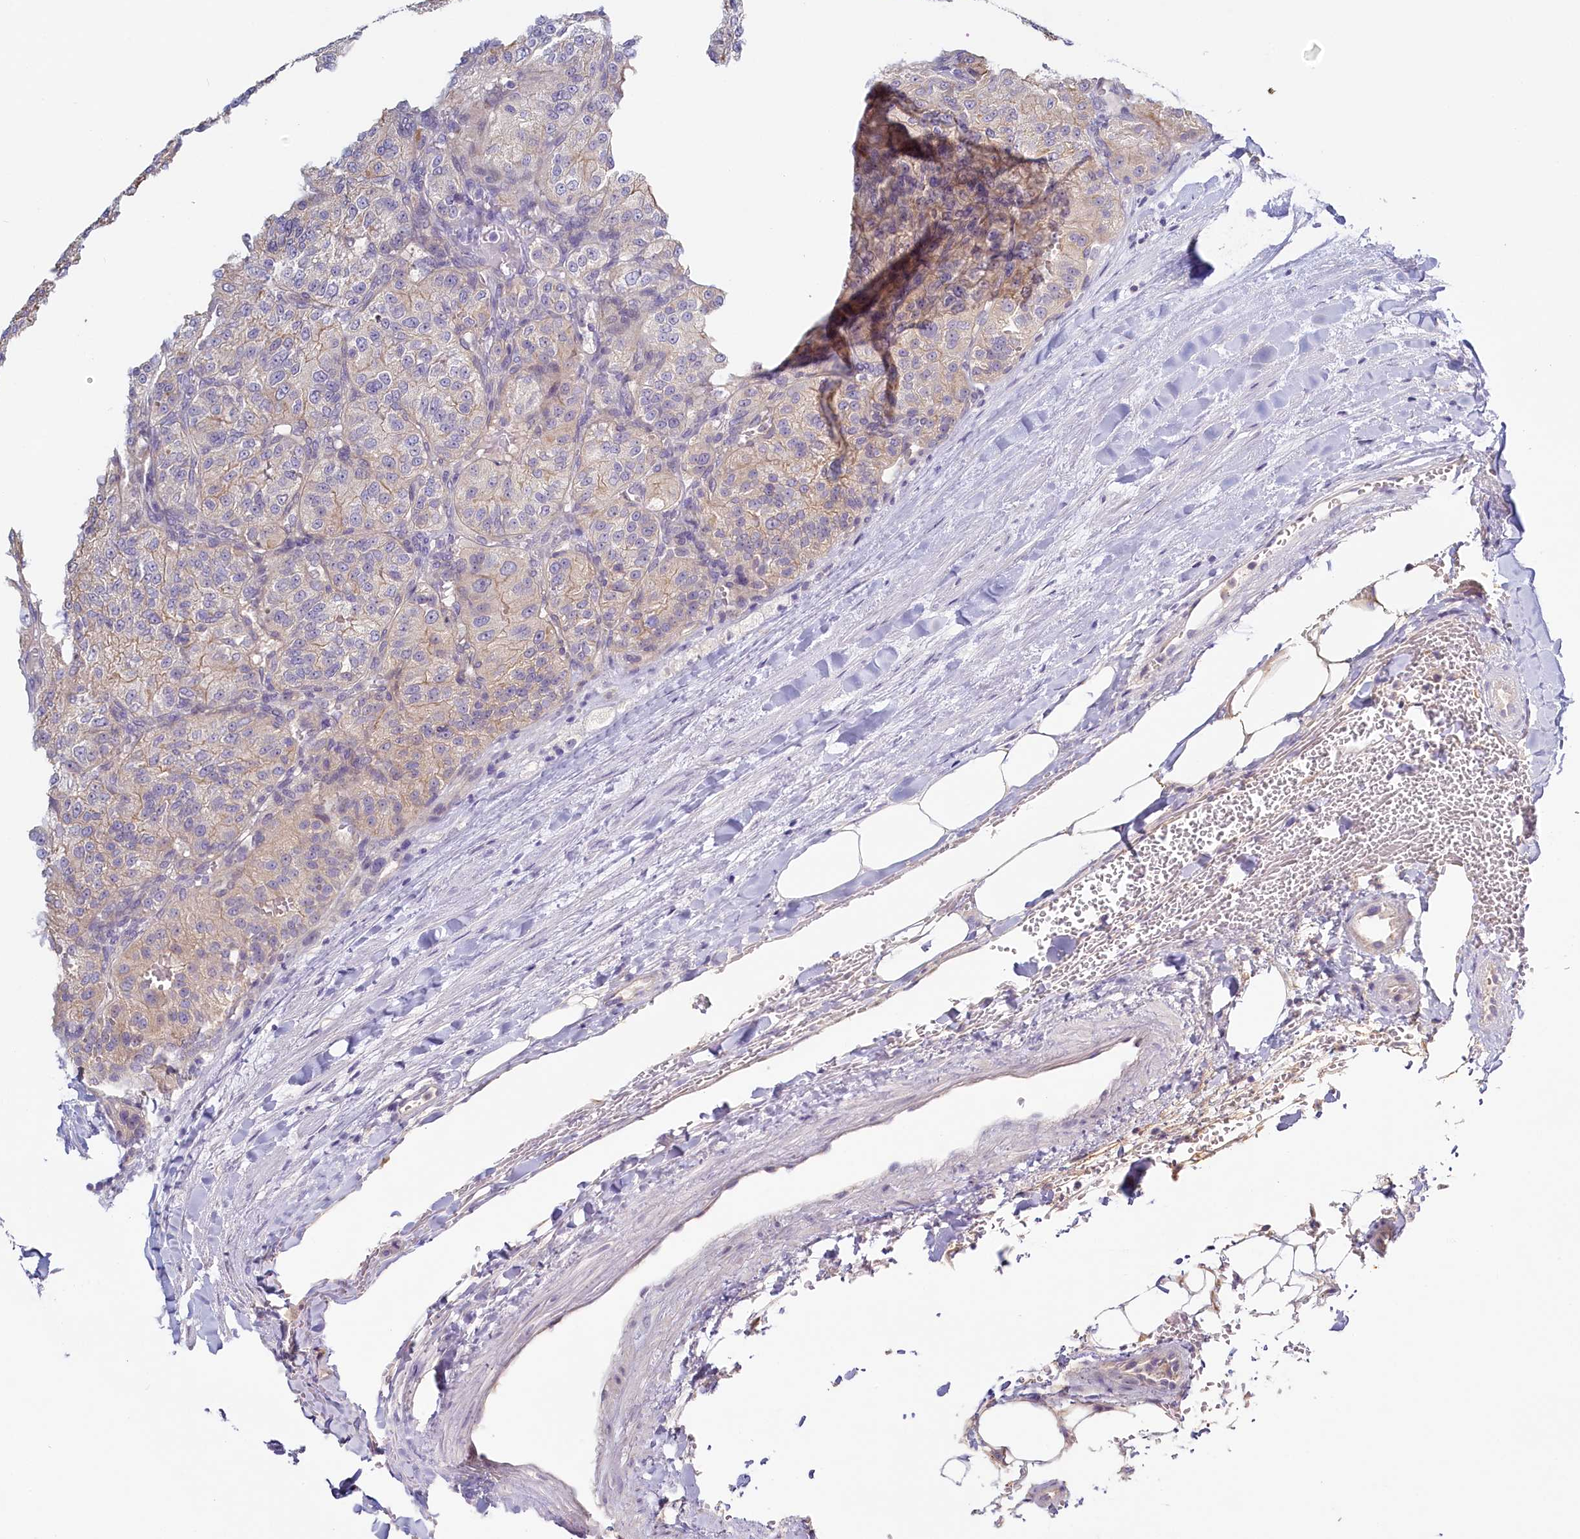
{"staining": {"intensity": "weak", "quantity": "25%-75%", "location": "cytoplasmic/membranous"}, "tissue": "renal cancer", "cell_type": "Tumor cells", "image_type": "cancer", "snomed": [{"axis": "morphology", "description": "Adenocarcinoma, NOS"}, {"axis": "topography", "description": "Kidney"}], "caption": "Approximately 25%-75% of tumor cells in human renal cancer exhibit weak cytoplasmic/membranous protein expression as visualized by brown immunohistochemical staining.", "gene": "PDE6D", "patient": {"sex": "female", "age": 63}}